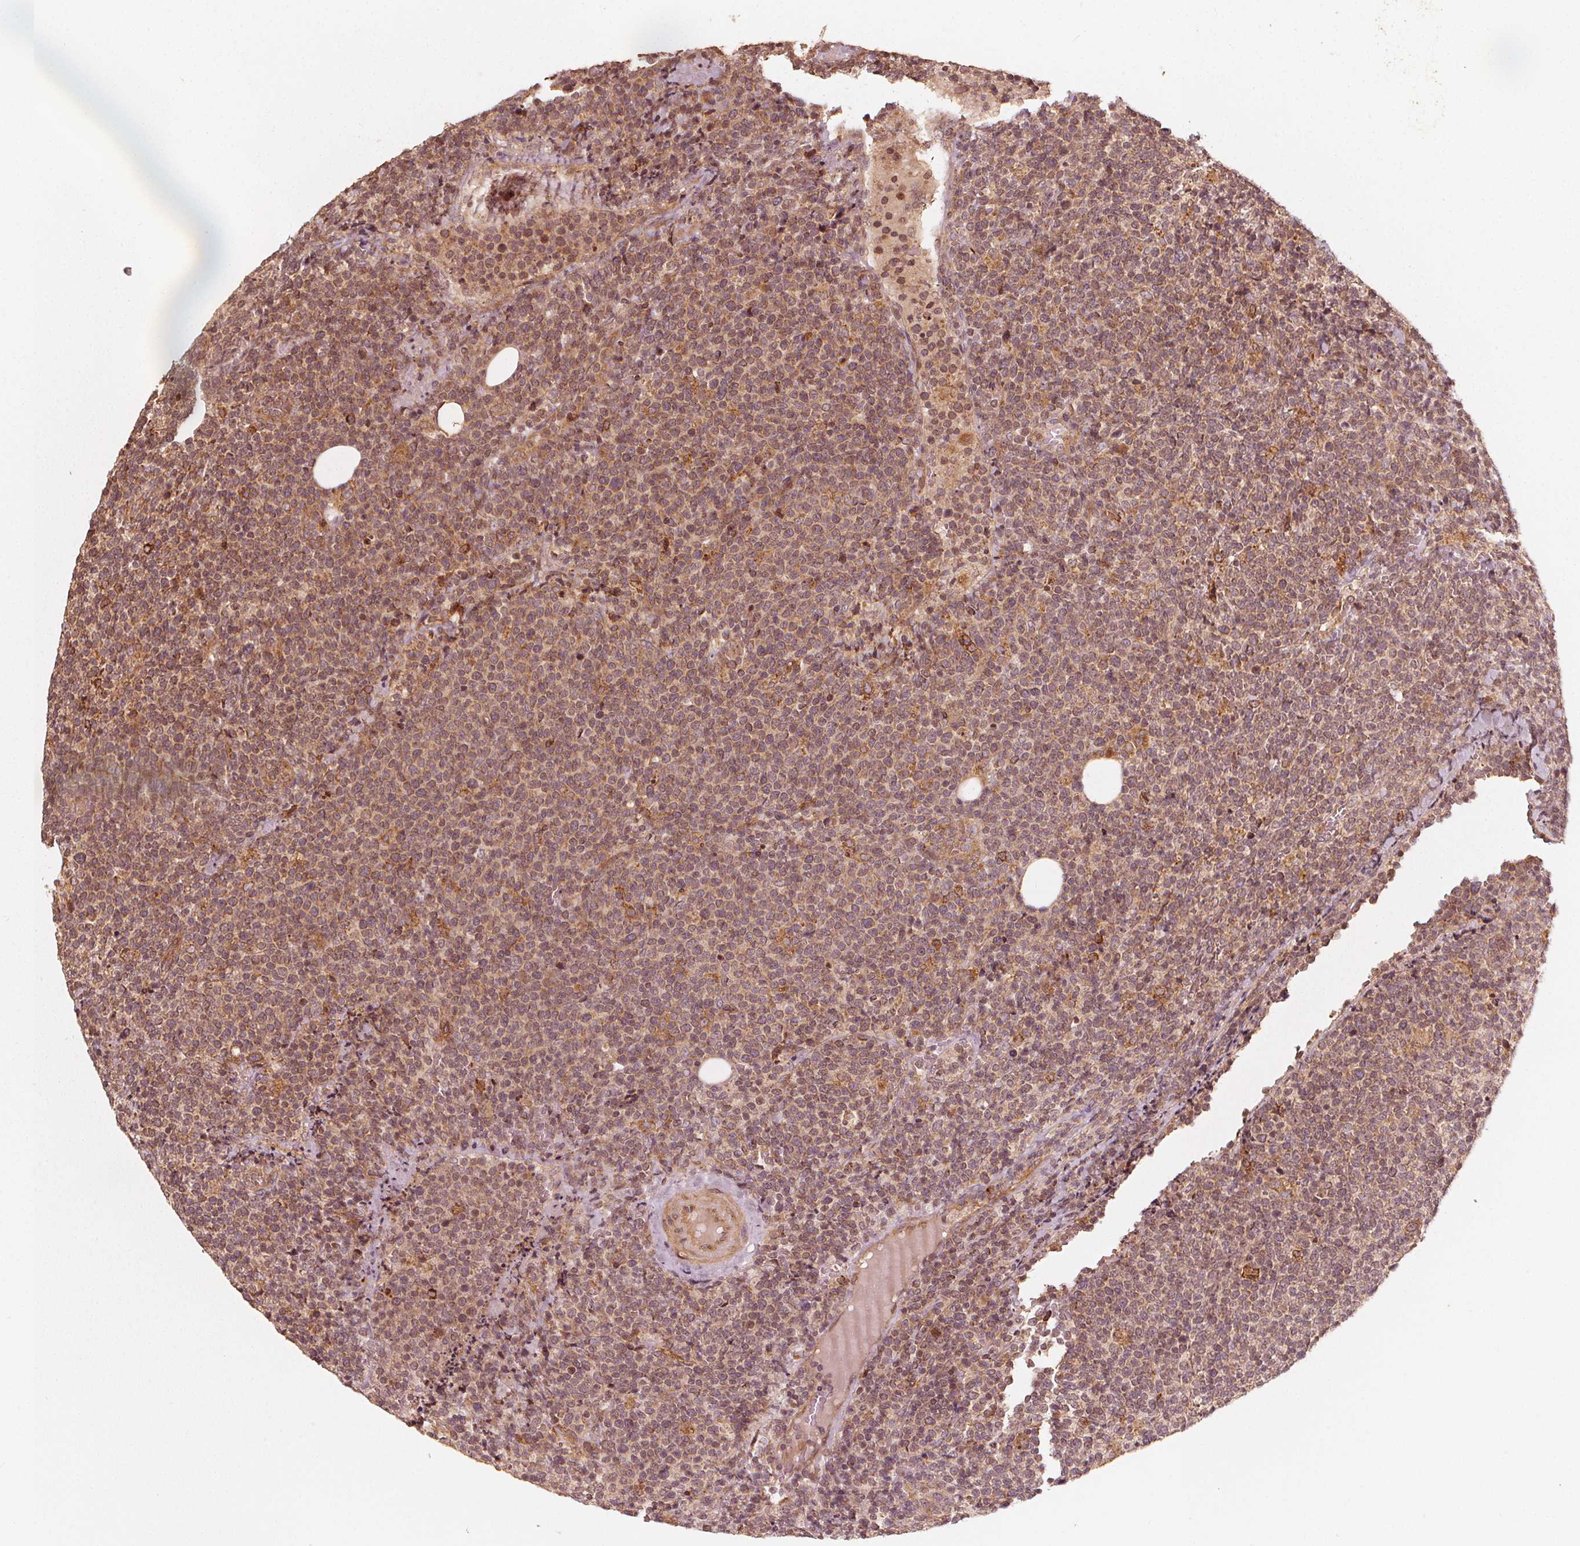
{"staining": {"intensity": "weak", "quantity": ">75%", "location": "cytoplasmic/membranous"}, "tissue": "lymphoma", "cell_type": "Tumor cells", "image_type": "cancer", "snomed": [{"axis": "morphology", "description": "Malignant lymphoma, non-Hodgkin's type, High grade"}, {"axis": "topography", "description": "Lymph node"}], "caption": "Lymphoma tissue shows weak cytoplasmic/membranous staining in approximately >75% of tumor cells (brown staining indicates protein expression, while blue staining denotes nuclei).", "gene": "NPC1", "patient": {"sex": "male", "age": 61}}